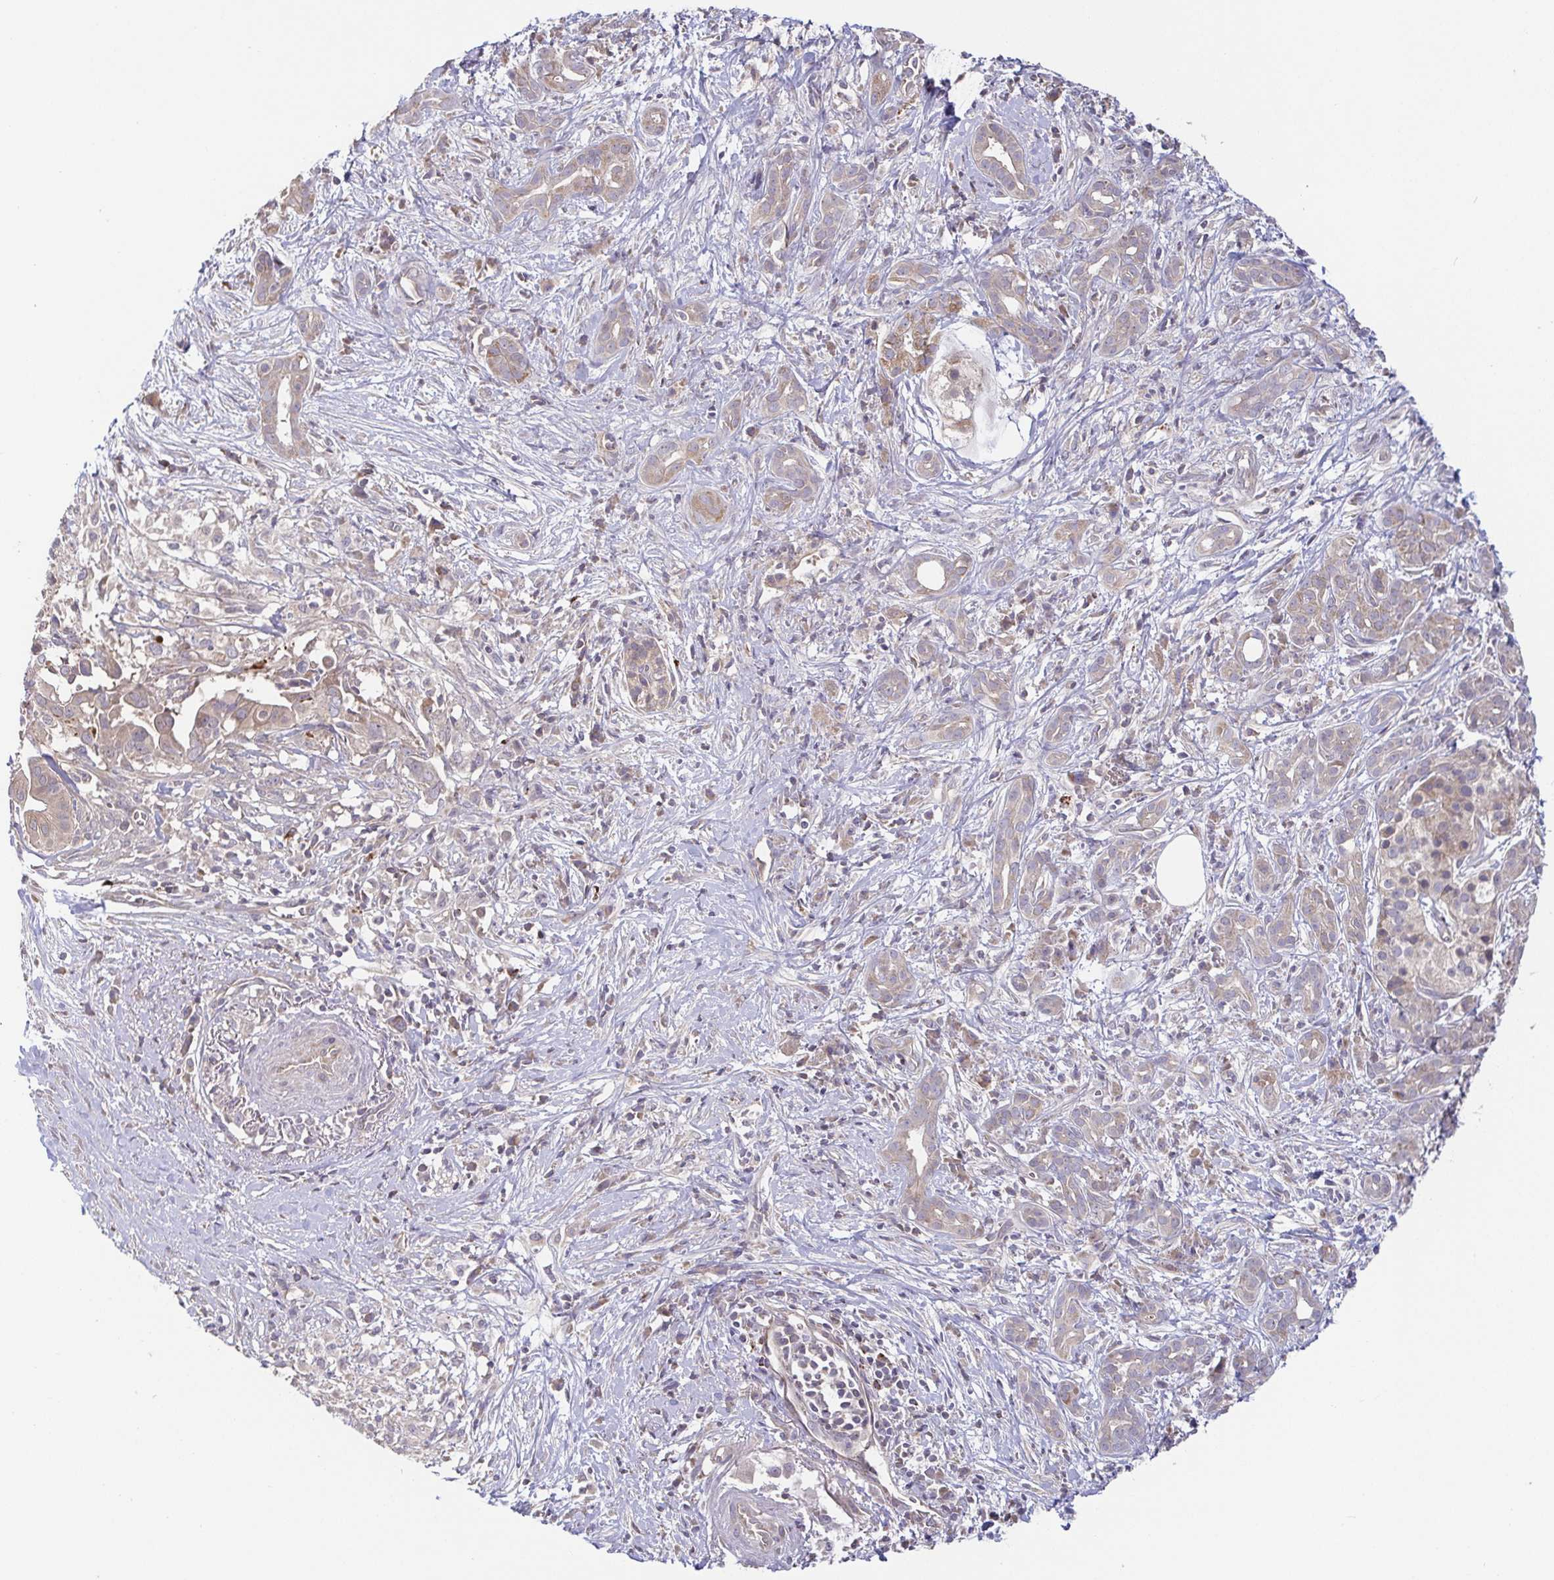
{"staining": {"intensity": "weak", "quantity": ">75%", "location": "cytoplasmic/membranous"}, "tissue": "pancreatic cancer", "cell_type": "Tumor cells", "image_type": "cancer", "snomed": [{"axis": "morphology", "description": "Adenocarcinoma, NOS"}, {"axis": "topography", "description": "Pancreas"}], "caption": "Tumor cells reveal weak cytoplasmic/membranous staining in approximately >75% of cells in adenocarcinoma (pancreatic). The staining is performed using DAB (3,3'-diaminobenzidine) brown chromogen to label protein expression. The nuclei are counter-stained blue using hematoxylin.", "gene": "OSBPL7", "patient": {"sex": "male", "age": 61}}